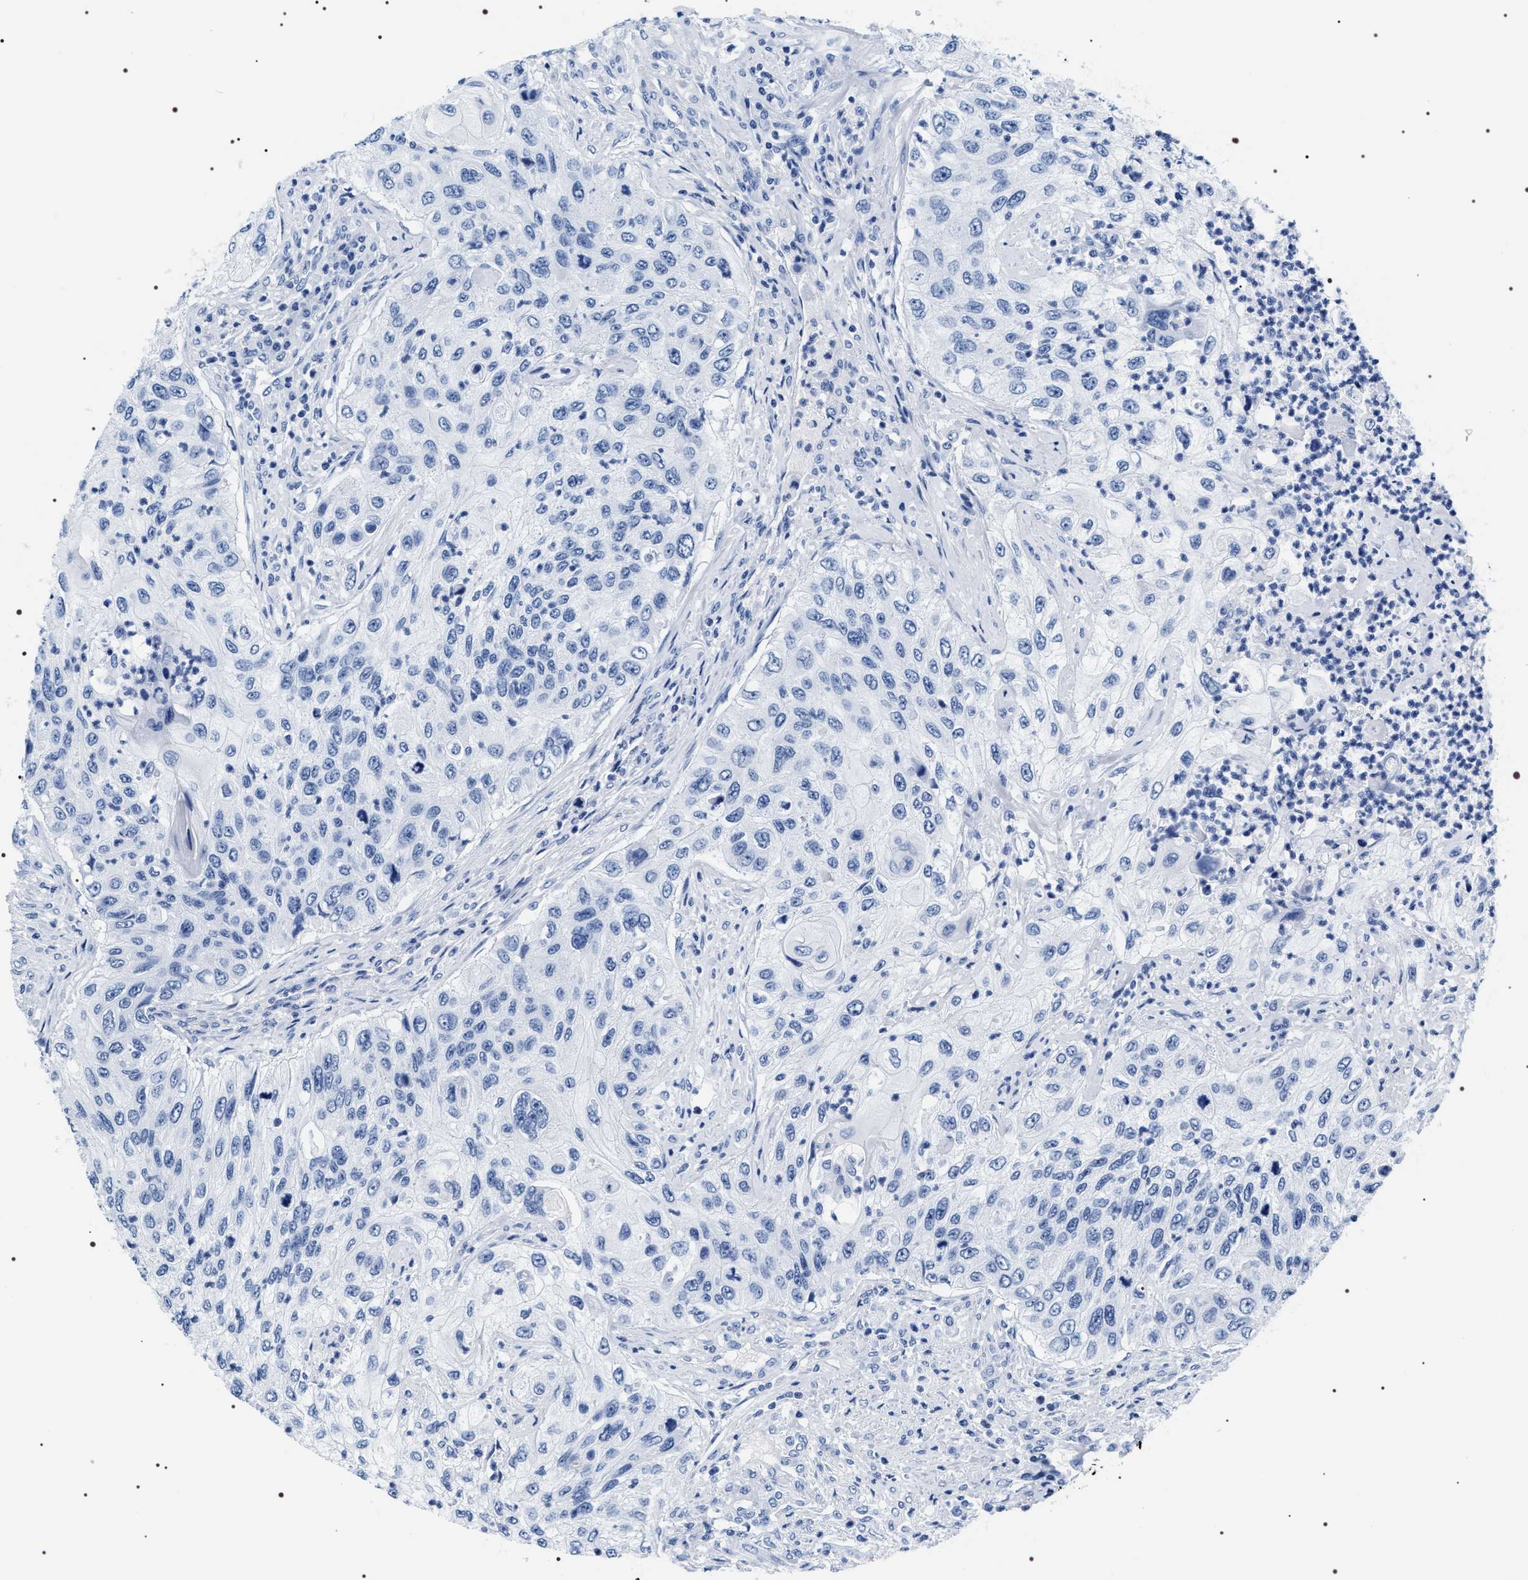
{"staining": {"intensity": "negative", "quantity": "none", "location": "none"}, "tissue": "urothelial cancer", "cell_type": "Tumor cells", "image_type": "cancer", "snomed": [{"axis": "morphology", "description": "Urothelial carcinoma, High grade"}, {"axis": "topography", "description": "Urinary bladder"}], "caption": "Human urothelial carcinoma (high-grade) stained for a protein using immunohistochemistry (IHC) shows no expression in tumor cells.", "gene": "ADH4", "patient": {"sex": "female", "age": 60}}